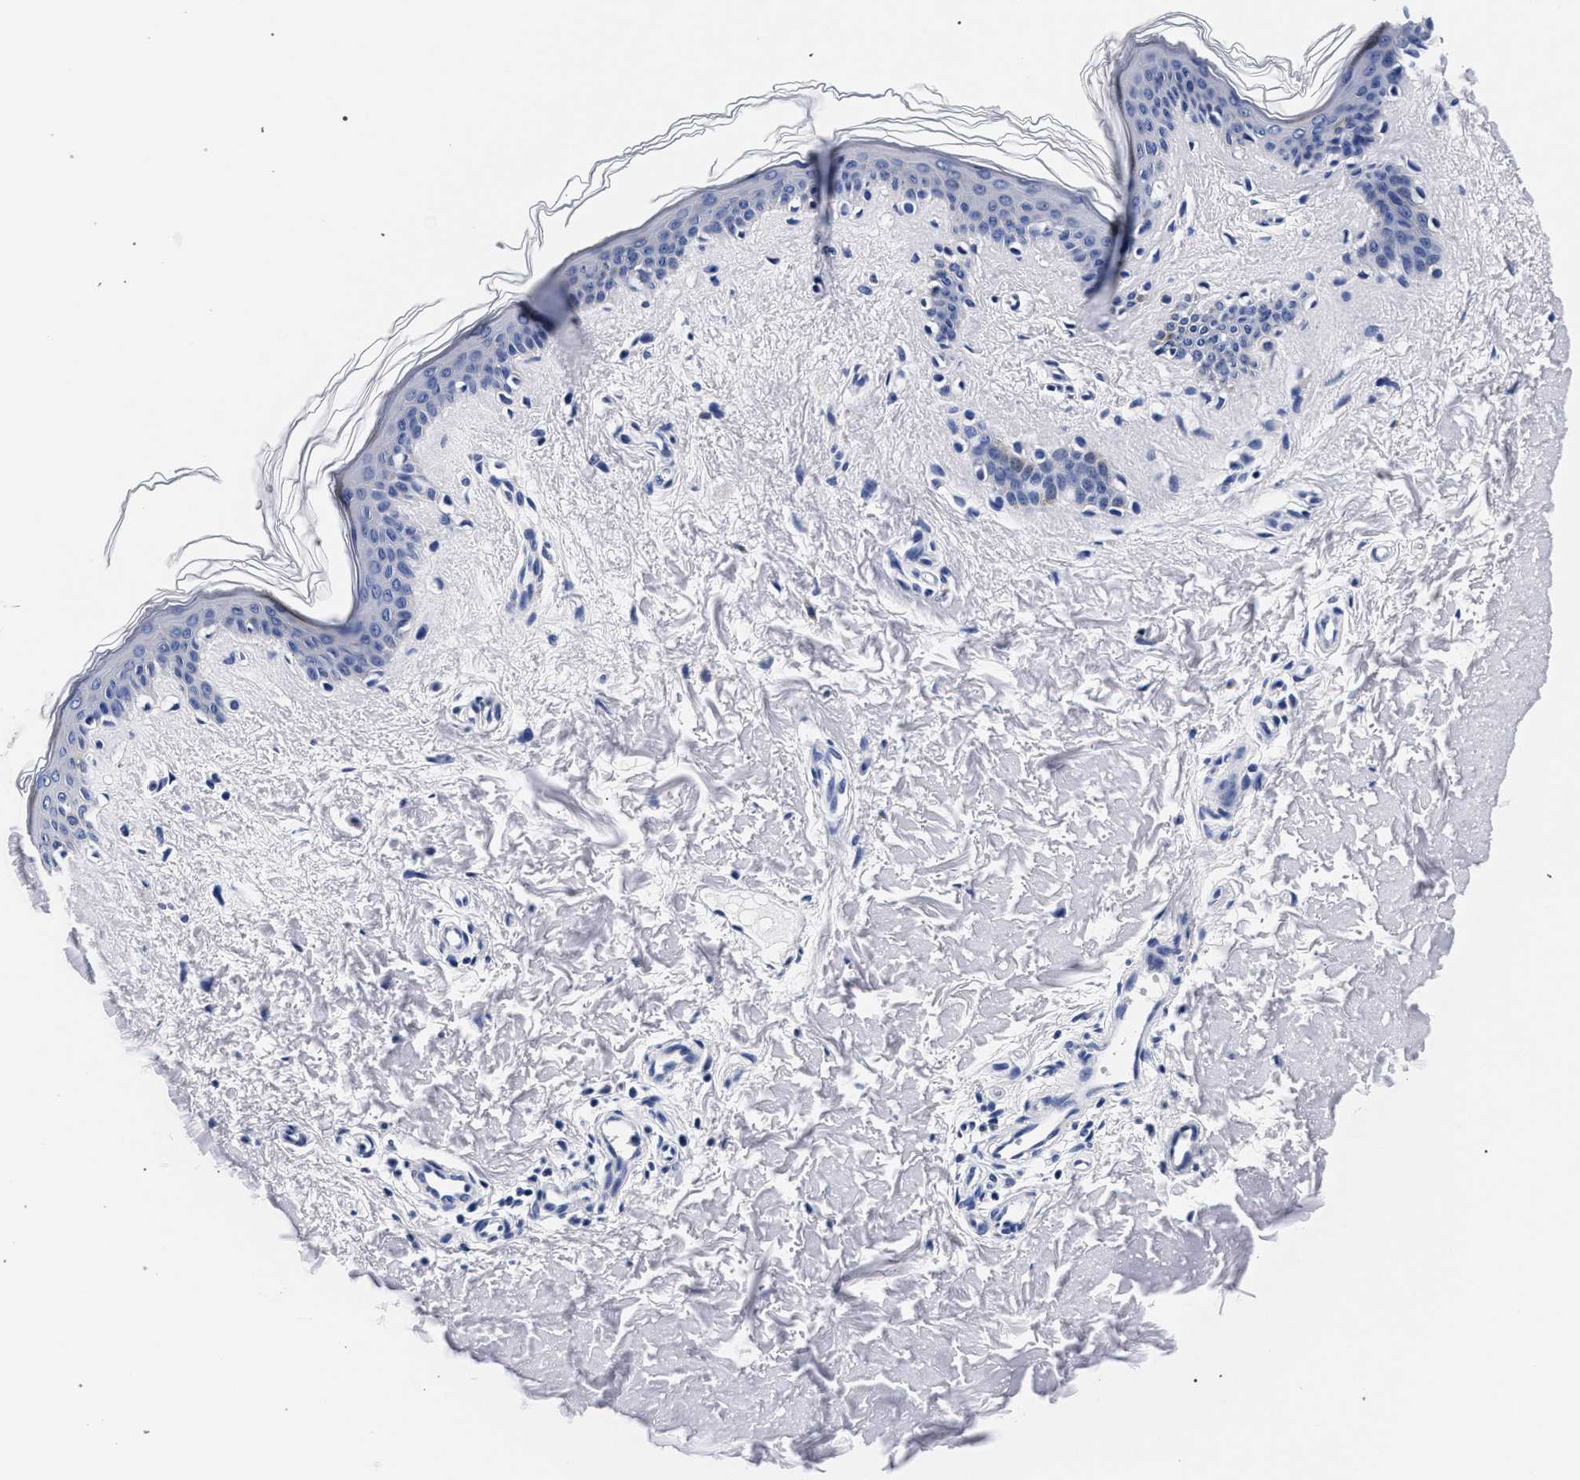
{"staining": {"intensity": "negative", "quantity": "none", "location": "none"}, "tissue": "skin", "cell_type": "Fibroblasts", "image_type": "normal", "snomed": [{"axis": "morphology", "description": "Normal tissue, NOS"}, {"axis": "topography", "description": "Skin"}], "caption": "Skin was stained to show a protein in brown. There is no significant staining in fibroblasts. (DAB (3,3'-diaminobenzidine) immunohistochemistry (IHC) visualized using brightfield microscopy, high magnification).", "gene": "RAB3B", "patient": {"sex": "female", "age": 41}}